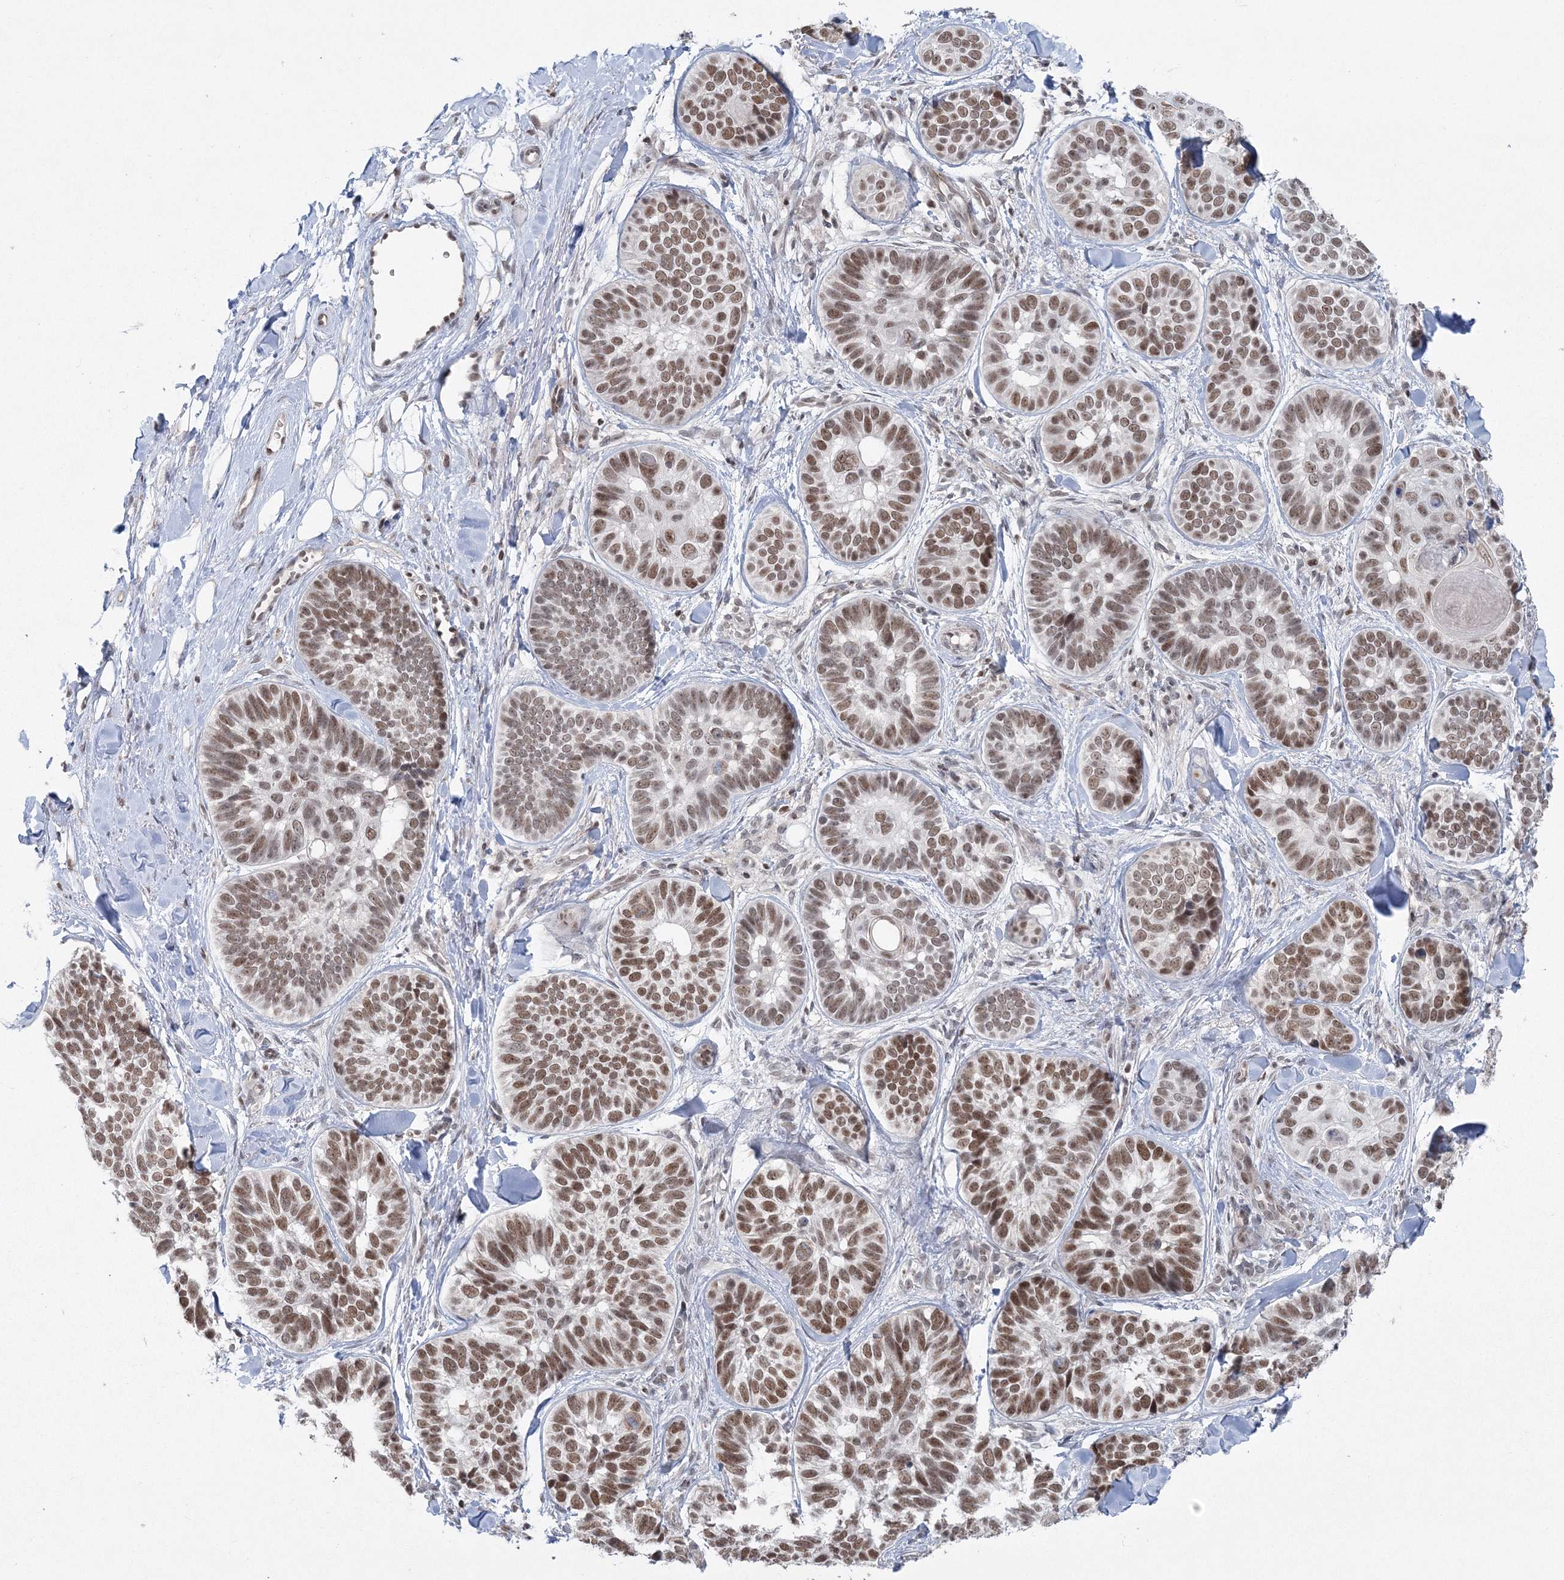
{"staining": {"intensity": "moderate", "quantity": ">75%", "location": "nuclear"}, "tissue": "skin cancer", "cell_type": "Tumor cells", "image_type": "cancer", "snomed": [{"axis": "morphology", "description": "Basal cell carcinoma"}, {"axis": "topography", "description": "Skin"}], "caption": "Brown immunohistochemical staining in human skin cancer shows moderate nuclear positivity in about >75% of tumor cells. Immunohistochemistry stains the protein of interest in brown and the nuclei are stained blue.", "gene": "PDS5A", "patient": {"sex": "male", "age": 62}}